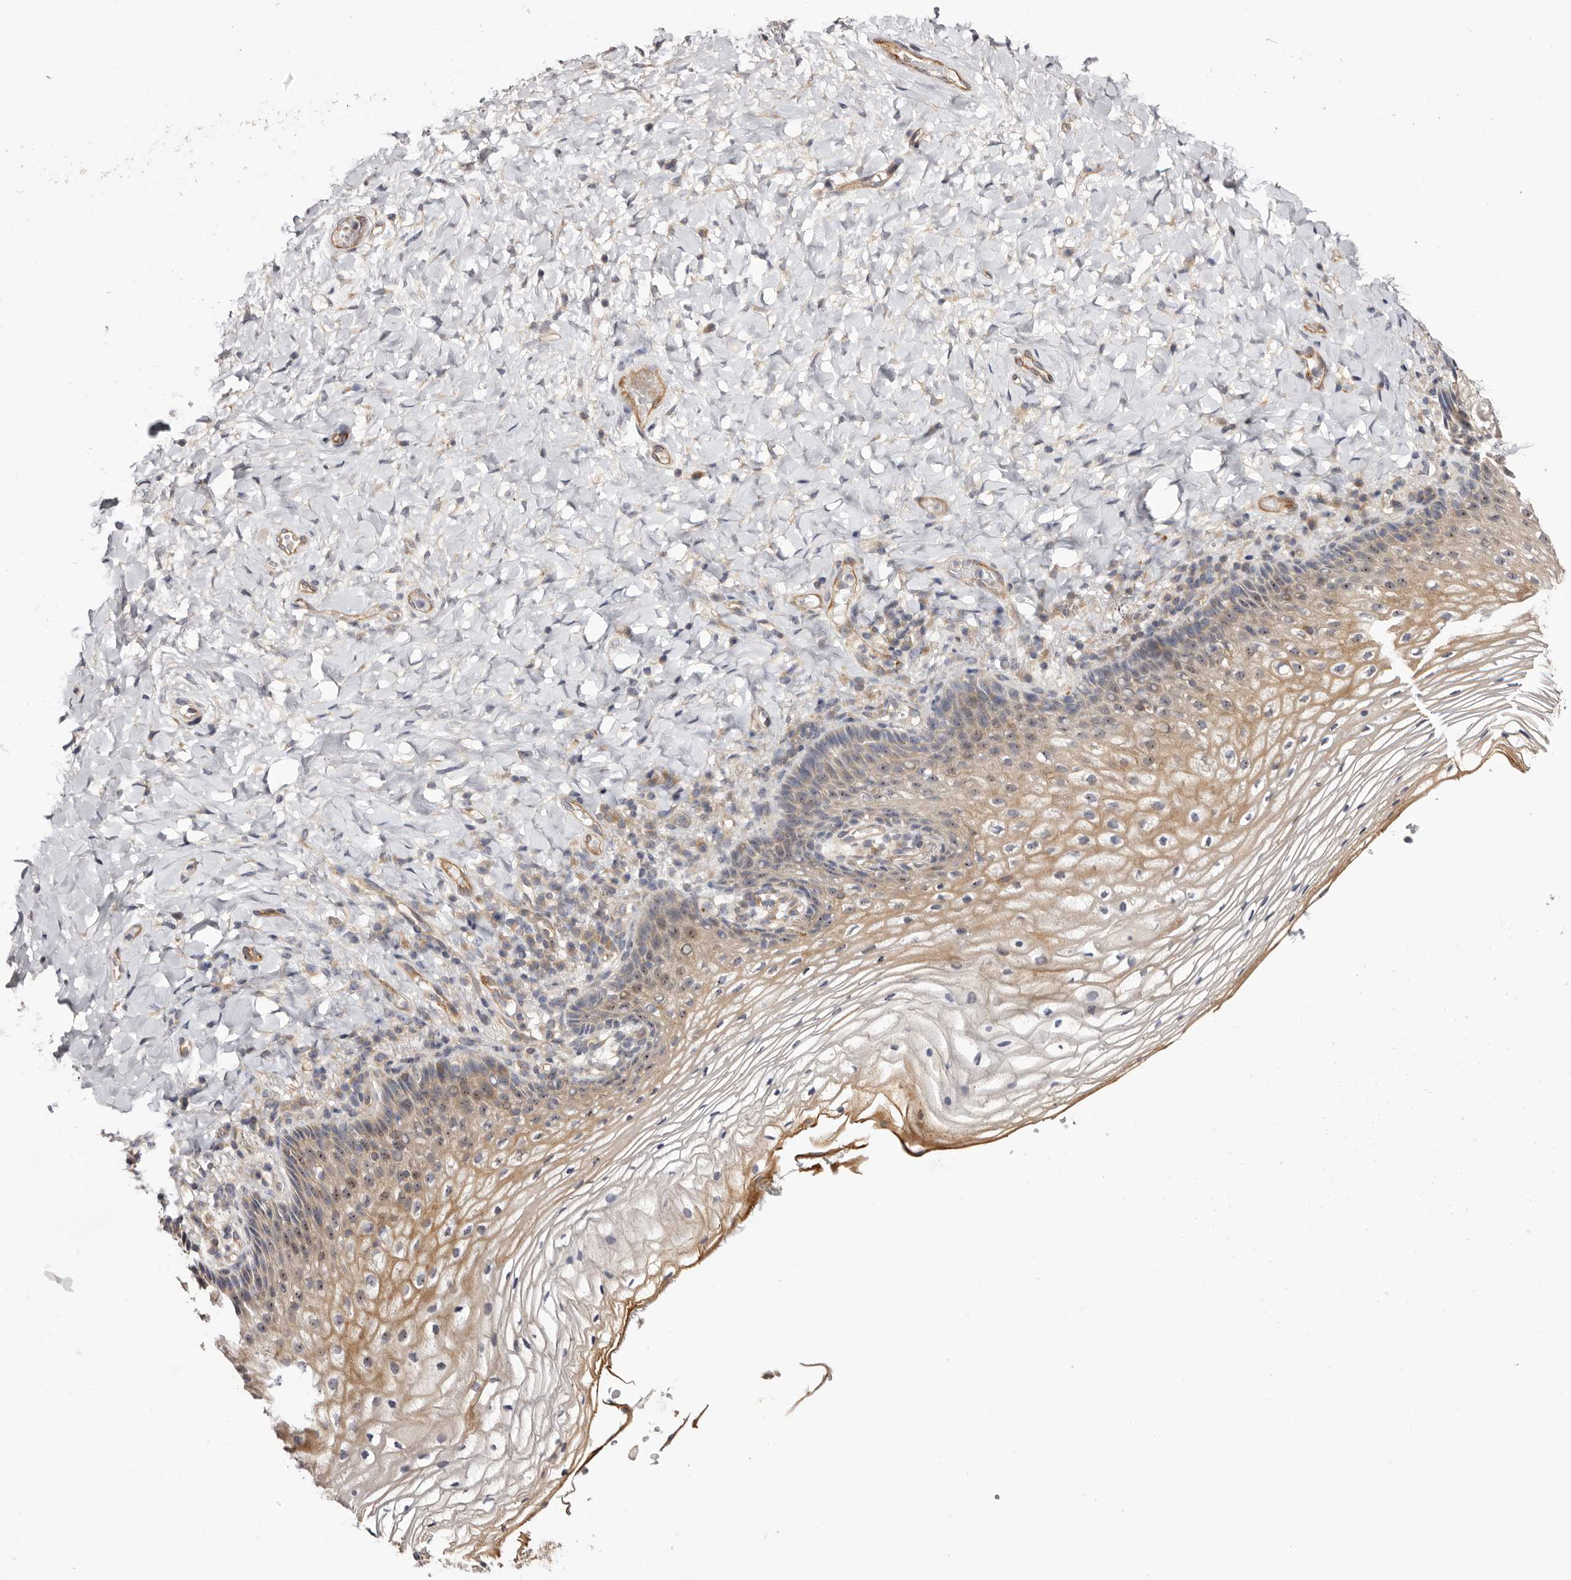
{"staining": {"intensity": "moderate", "quantity": "25%-75%", "location": "cytoplasmic/membranous,nuclear"}, "tissue": "vagina", "cell_type": "Squamous epithelial cells", "image_type": "normal", "snomed": [{"axis": "morphology", "description": "Normal tissue, NOS"}, {"axis": "topography", "description": "Vagina"}], "caption": "Protein staining of normal vagina exhibits moderate cytoplasmic/membranous,nuclear expression in about 25%-75% of squamous epithelial cells. (DAB (3,3'-diaminobenzidine) IHC with brightfield microscopy, high magnification).", "gene": "PANK4", "patient": {"sex": "female", "age": 60}}